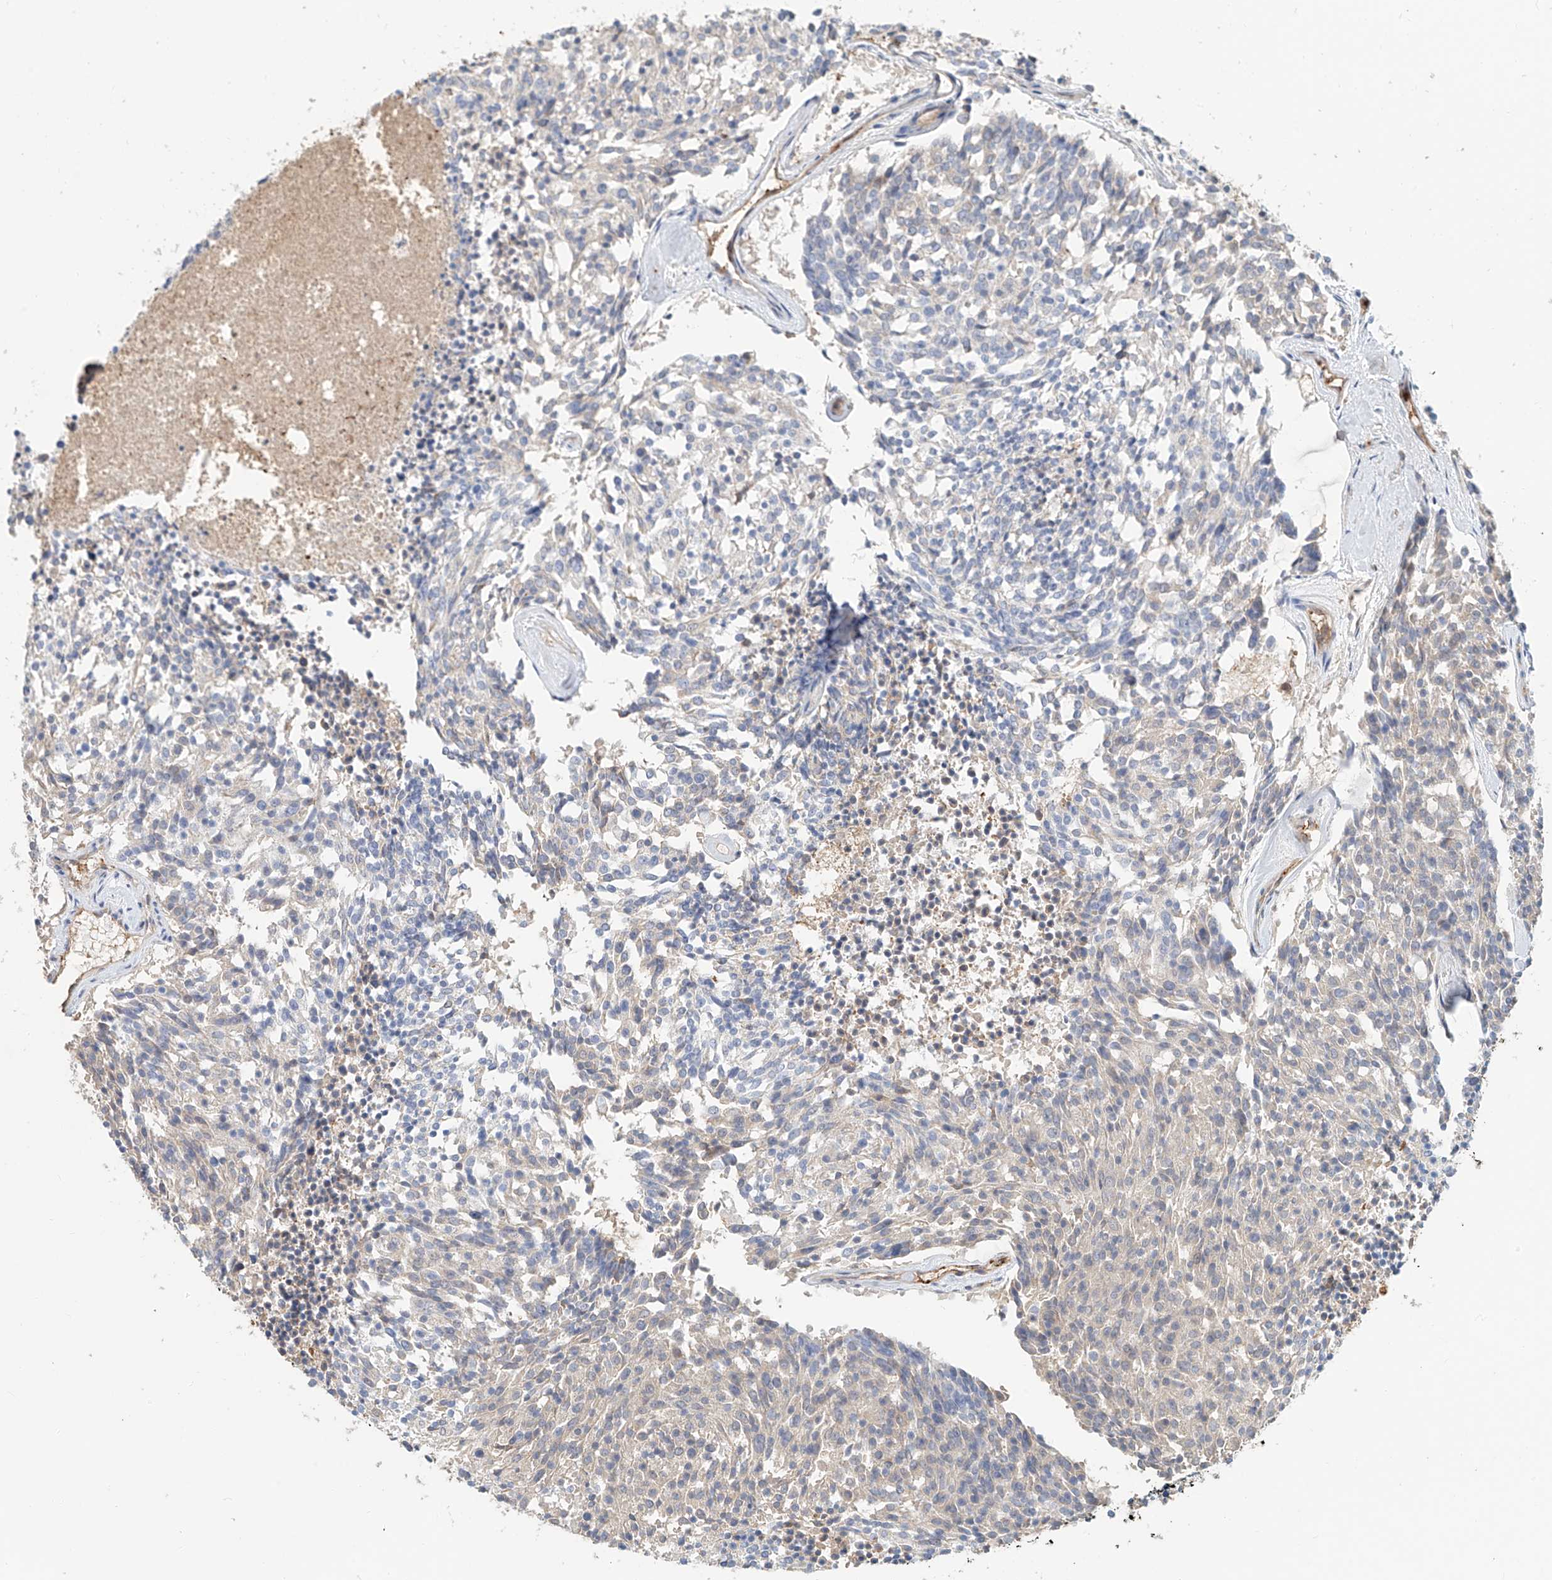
{"staining": {"intensity": "negative", "quantity": "none", "location": "none"}, "tissue": "carcinoid", "cell_type": "Tumor cells", "image_type": "cancer", "snomed": [{"axis": "morphology", "description": "Carcinoid, malignant, NOS"}, {"axis": "topography", "description": "Pancreas"}], "caption": "Immunohistochemical staining of human carcinoid (malignant) shows no significant expression in tumor cells.", "gene": "ZFP30", "patient": {"sex": "female", "age": 54}}